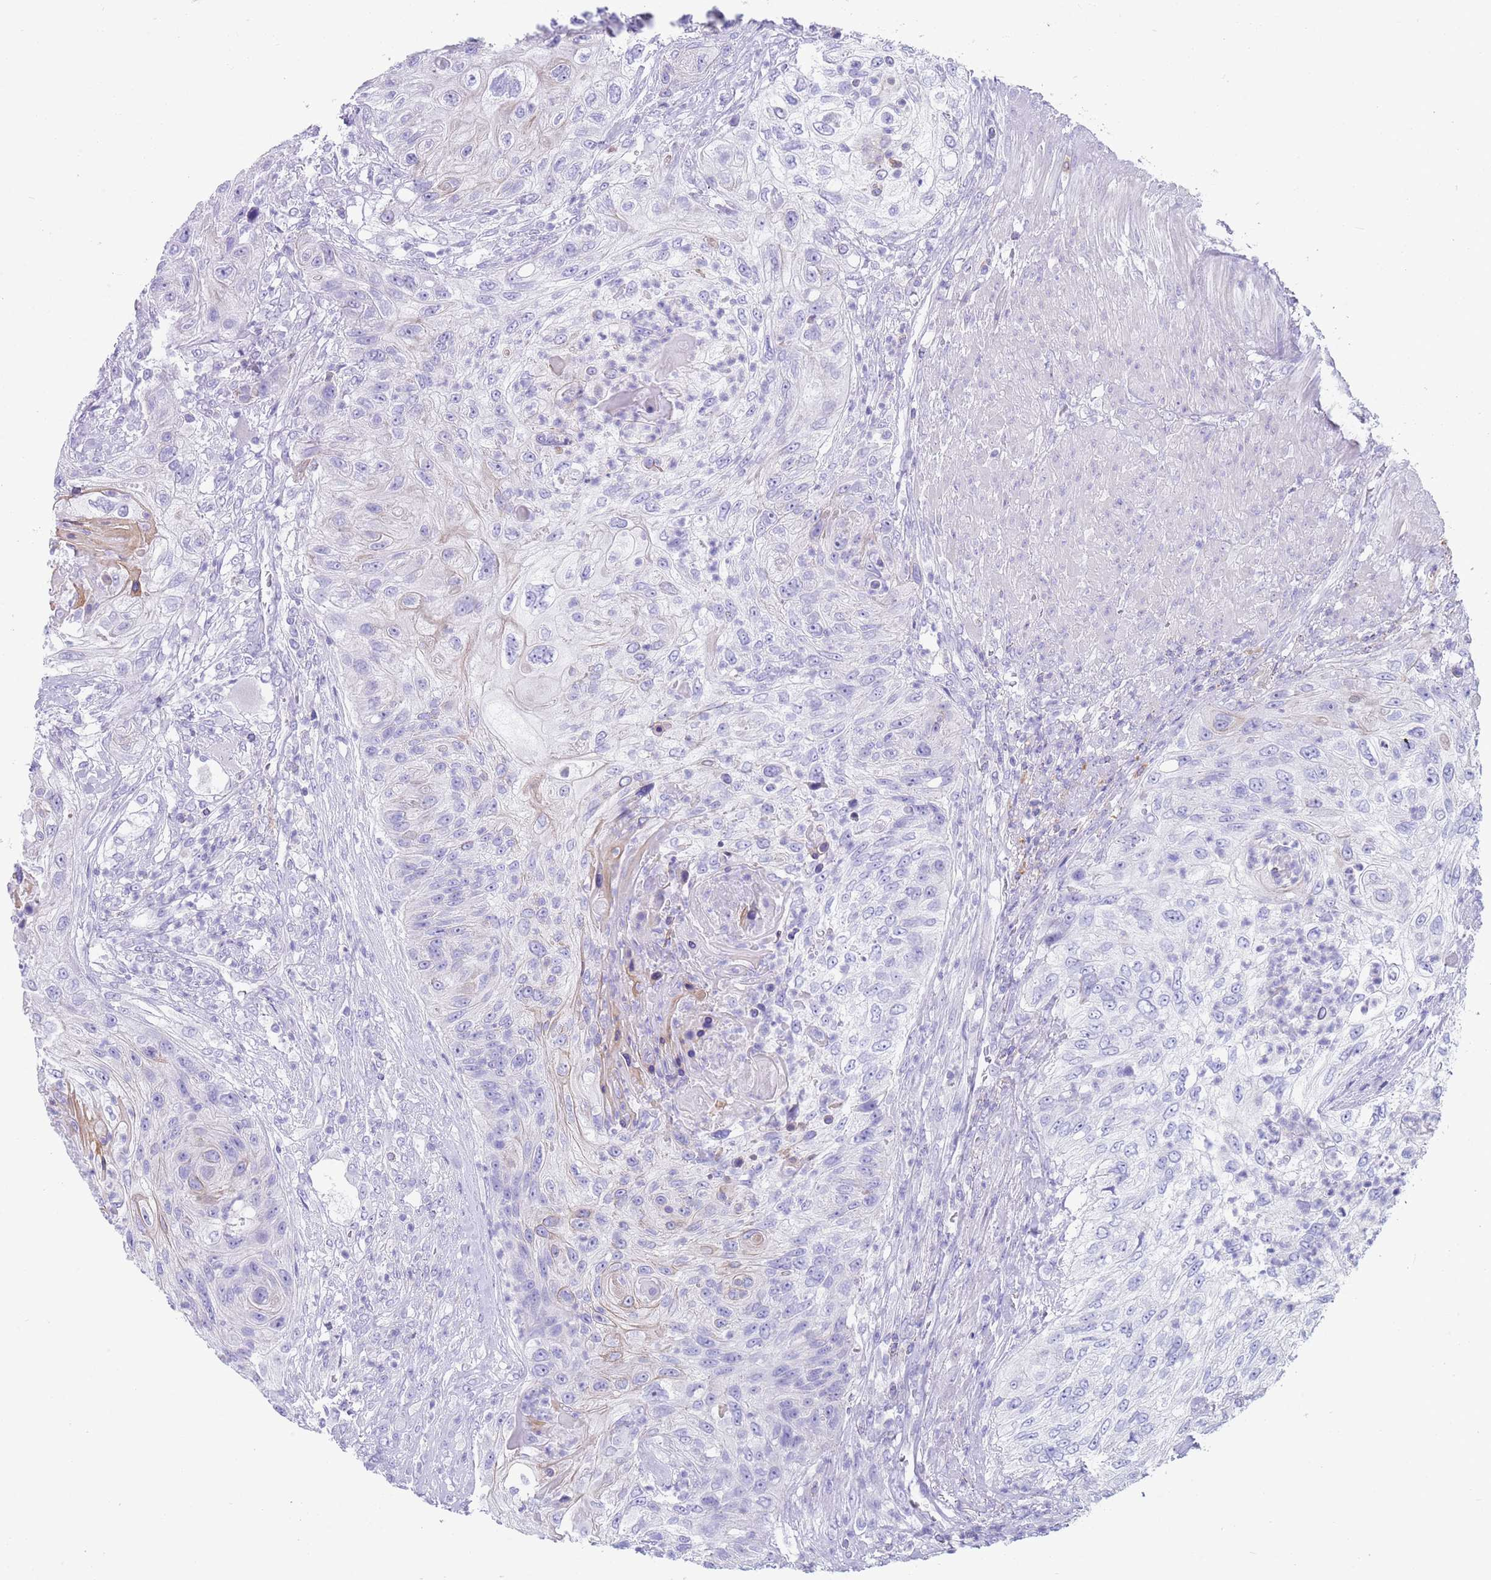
{"staining": {"intensity": "negative", "quantity": "none", "location": "none"}, "tissue": "urothelial cancer", "cell_type": "Tumor cells", "image_type": "cancer", "snomed": [{"axis": "morphology", "description": "Urothelial carcinoma, High grade"}, {"axis": "topography", "description": "Urinary bladder"}], "caption": "Immunohistochemical staining of human urothelial cancer shows no significant expression in tumor cells.", "gene": "CPXM2", "patient": {"sex": "female", "age": 60}}